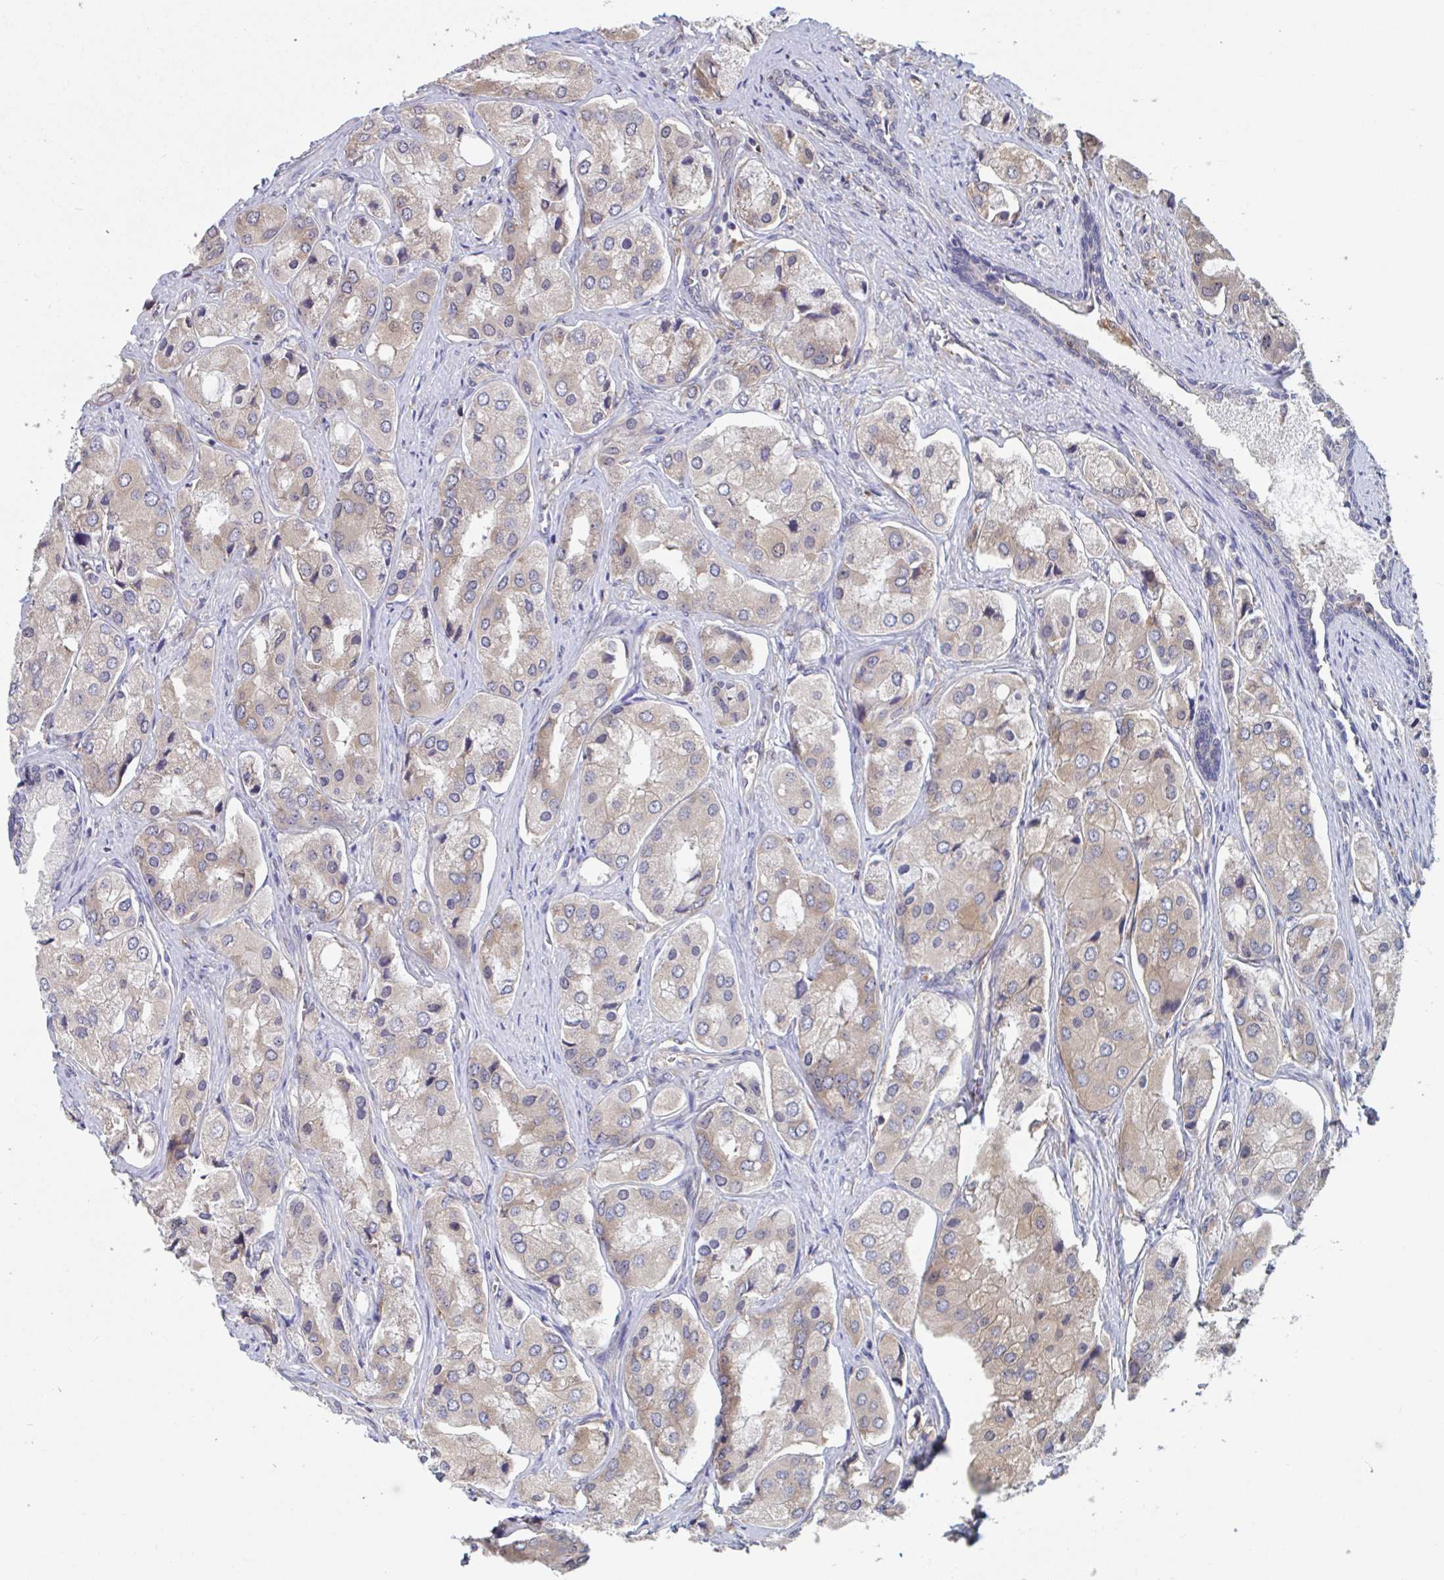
{"staining": {"intensity": "weak", "quantity": ">75%", "location": "cytoplasmic/membranous"}, "tissue": "prostate cancer", "cell_type": "Tumor cells", "image_type": "cancer", "snomed": [{"axis": "morphology", "description": "Adenocarcinoma, Low grade"}, {"axis": "topography", "description": "Prostate"}], "caption": "A brown stain labels weak cytoplasmic/membranous expression of a protein in prostate cancer (adenocarcinoma (low-grade)) tumor cells.", "gene": "SNX8", "patient": {"sex": "male", "age": 69}}